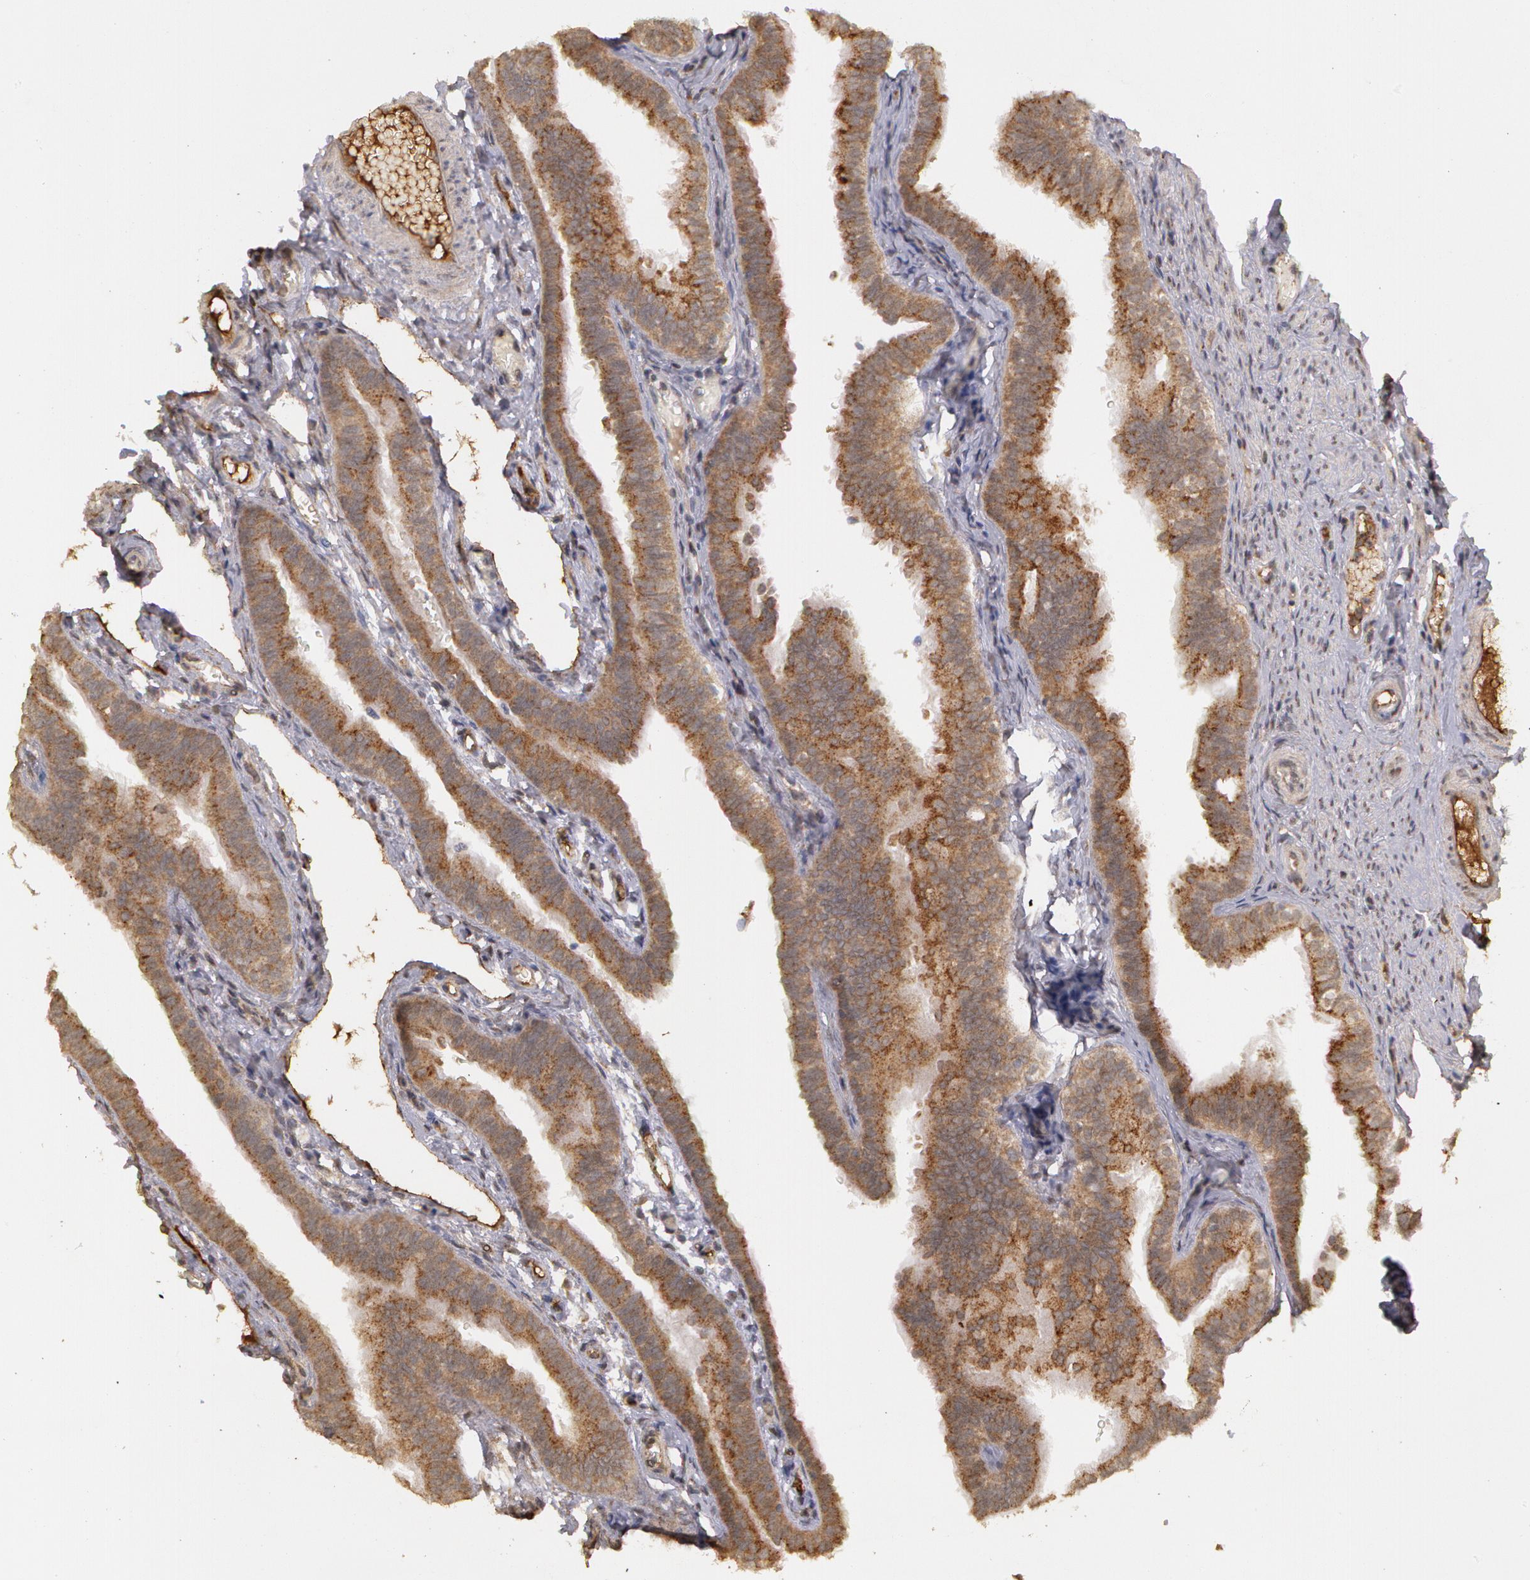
{"staining": {"intensity": "weak", "quantity": ">75%", "location": "cytoplasmic/membranous"}, "tissue": "fallopian tube", "cell_type": "Glandular cells", "image_type": "normal", "snomed": [{"axis": "morphology", "description": "Normal tissue, NOS"}, {"axis": "morphology", "description": "Dermoid, NOS"}, {"axis": "topography", "description": "Fallopian tube"}], "caption": "Protein staining by immunohistochemistry (IHC) demonstrates weak cytoplasmic/membranous expression in about >75% of glandular cells in normal fallopian tube.", "gene": "STX5", "patient": {"sex": "female", "age": 33}}